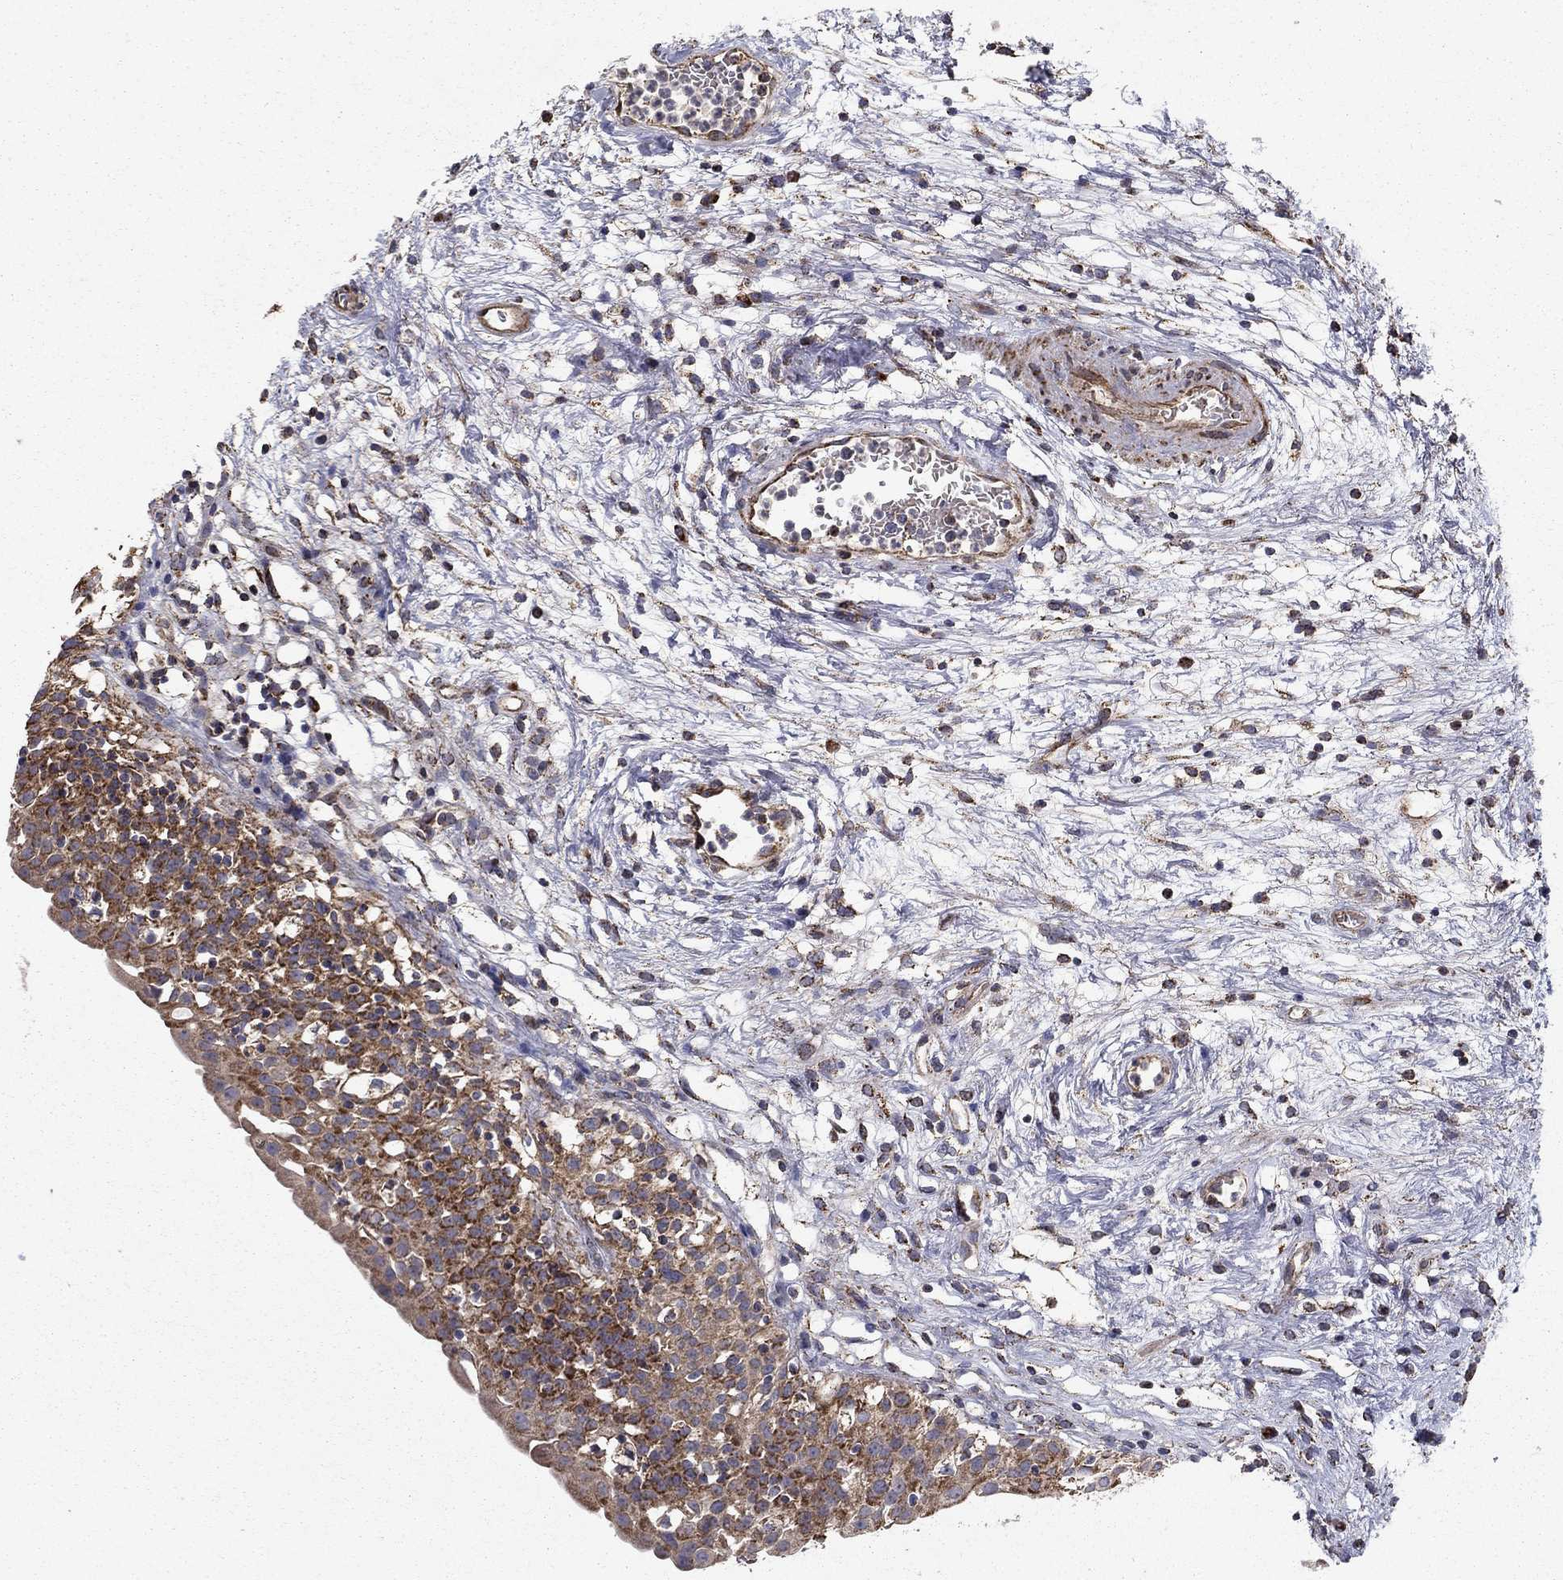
{"staining": {"intensity": "strong", "quantity": "25%-75%", "location": "cytoplasmic/membranous"}, "tissue": "urinary bladder", "cell_type": "Urothelial cells", "image_type": "normal", "snomed": [{"axis": "morphology", "description": "Normal tissue, NOS"}, {"axis": "topography", "description": "Urinary bladder"}], "caption": "Brown immunohistochemical staining in benign human urinary bladder shows strong cytoplasmic/membranous staining in approximately 25%-75% of urothelial cells. (IHC, brightfield microscopy, high magnification).", "gene": "NDUFS8", "patient": {"sex": "male", "age": 76}}